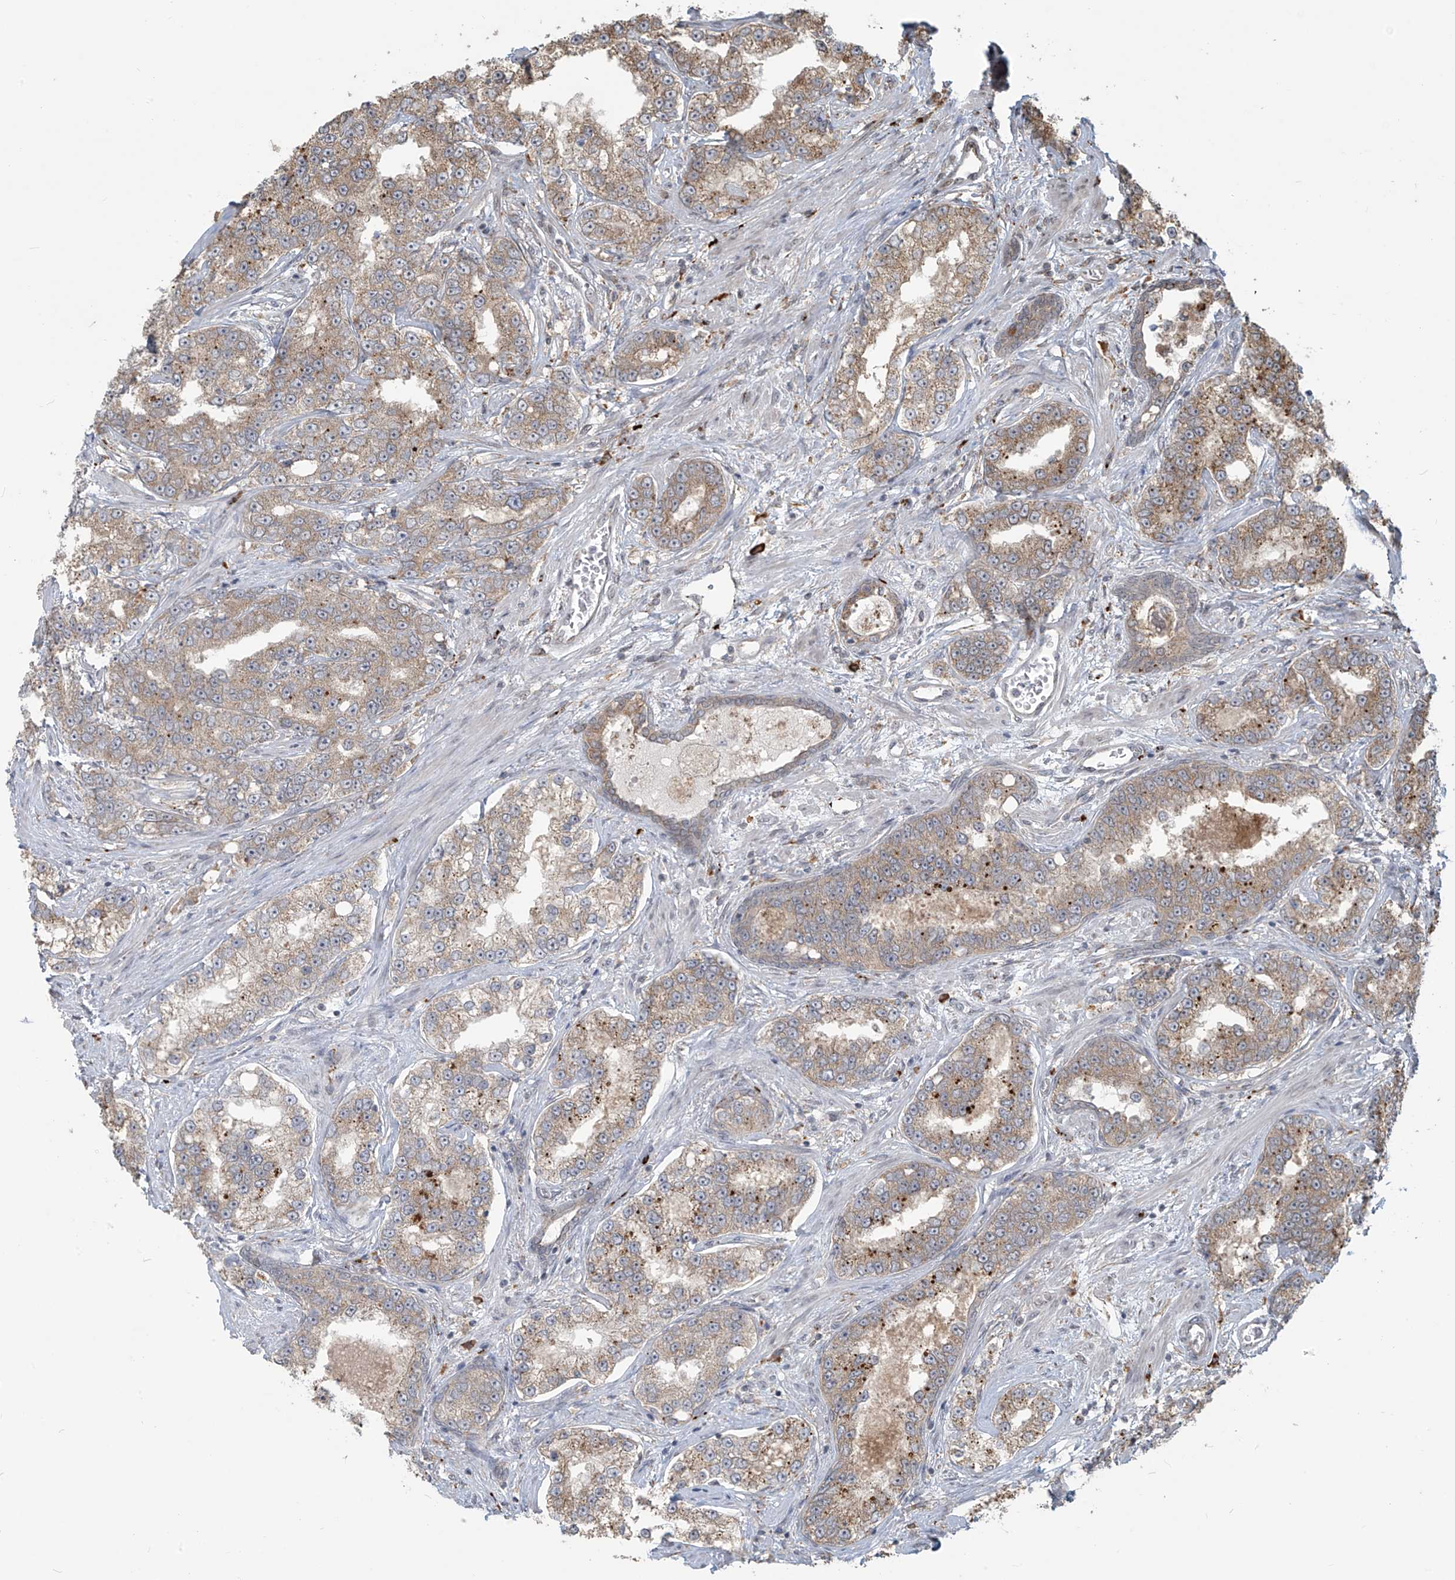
{"staining": {"intensity": "weak", "quantity": ">75%", "location": "cytoplasmic/membranous"}, "tissue": "prostate cancer", "cell_type": "Tumor cells", "image_type": "cancer", "snomed": [{"axis": "morphology", "description": "Normal tissue, NOS"}, {"axis": "morphology", "description": "Adenocarcinoma, High grade"}, {"axis": "topography", "description": "Prostate"}], "caption": "There is low levels of weak cytoplasmic/membranous staining in tumor cells of prostate high-grade adenocarcinoma, as demonstrated by immunohistochemical staining (brown color).", "gene": "PLEKHM3", "patient": {"sex": "male", "age": 83}}